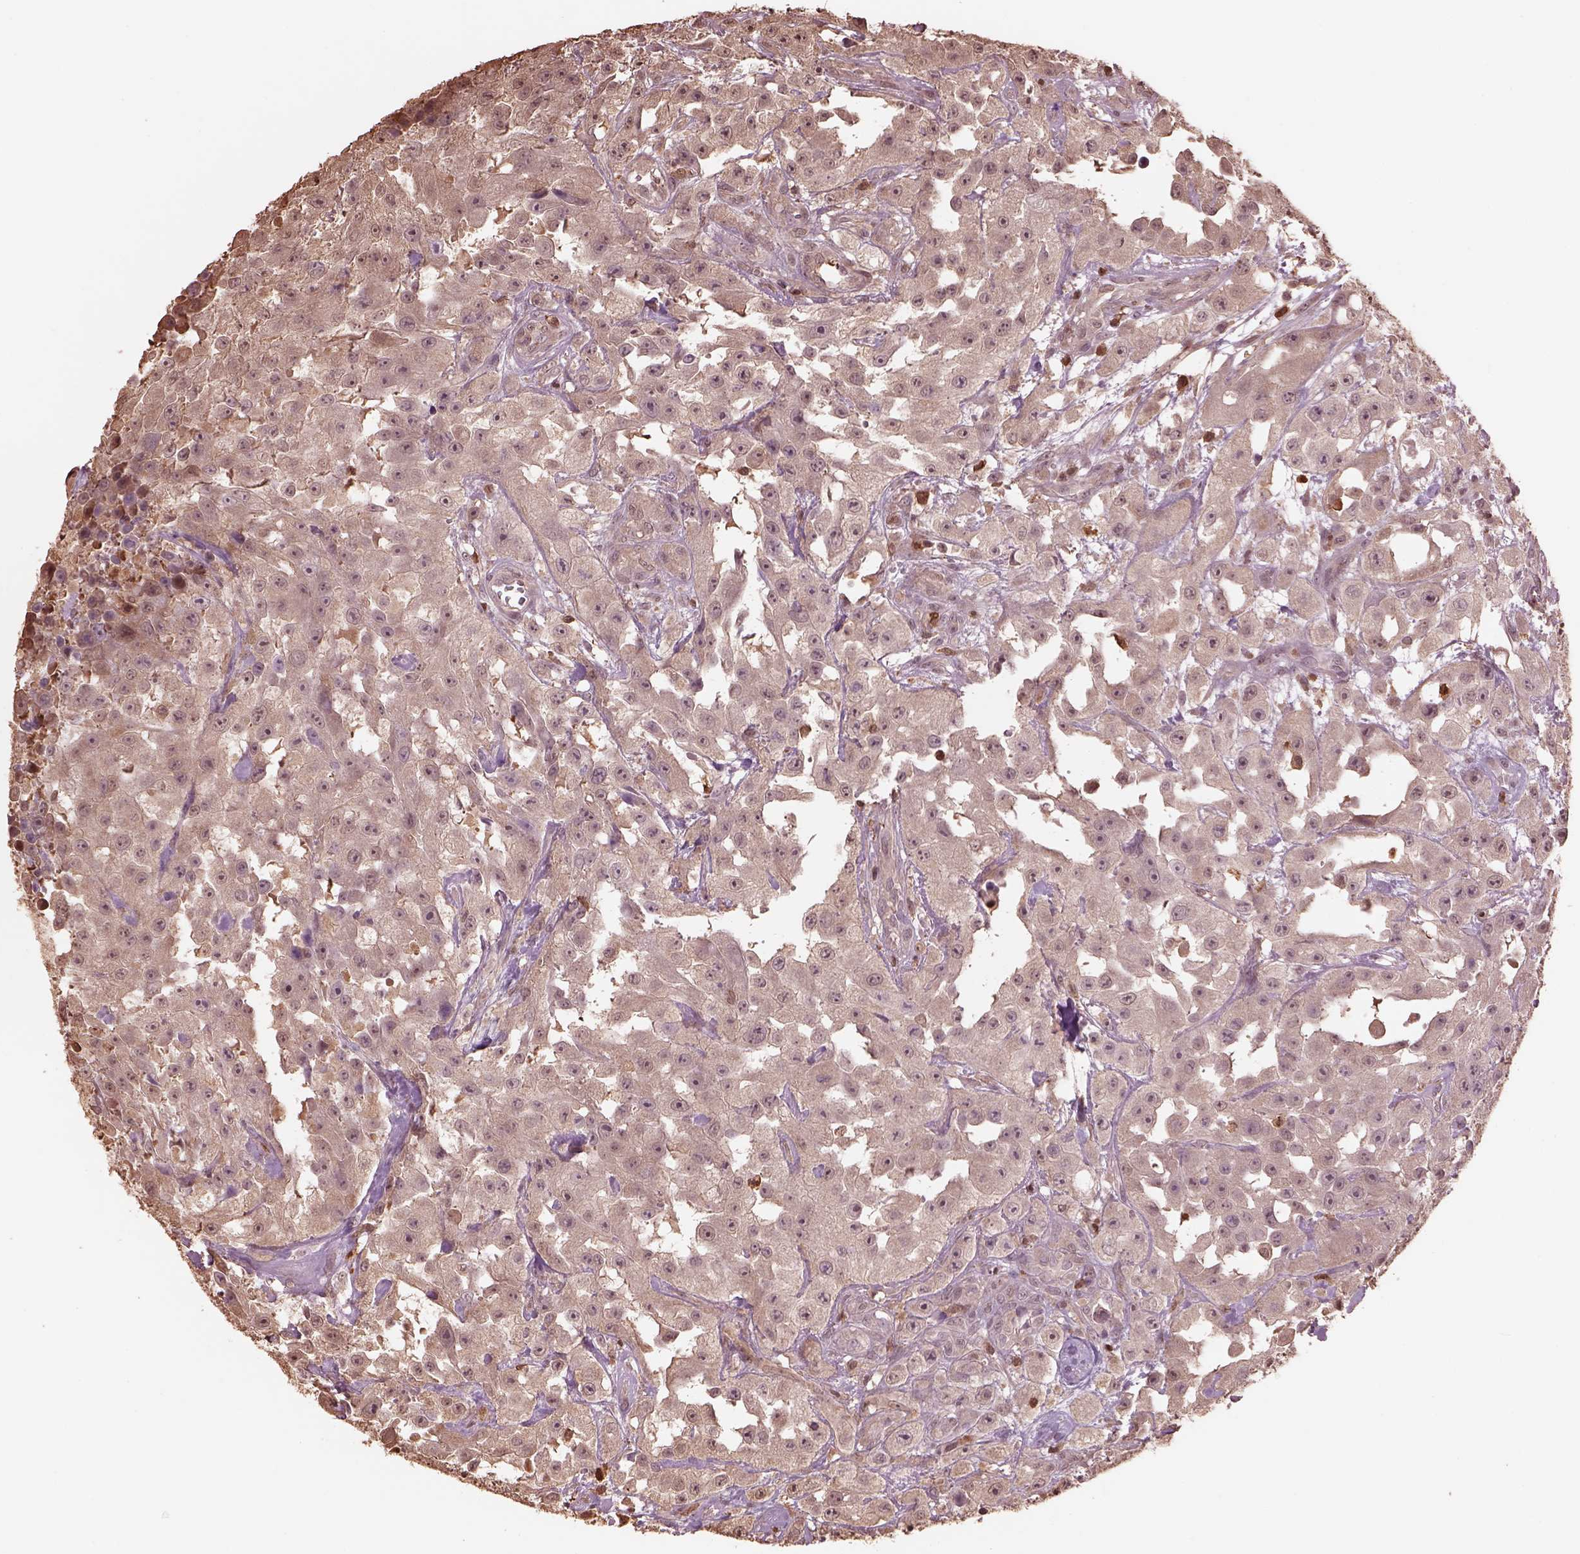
{"staining": {"intensity": "weak", "quantity": ">75%", "location": "cytoplasmic/membranous"}, "tissue": "urothelial cancer", "cell_type": "Tumor cells", "image_type": "cancer", "snomed": [{"axis": "morphology", "description": "Urothelial carcinoma, High grade"}, {"axis": "topography", "description": "Urinary bladder"}], "caption": "Brown immunohistochemical staining in urothelial carcinoma (high-grade) exhibits weak cytoplasmic/membranous staining in about >75% of tumor cells. The staining was performed using DAB (3,3'-diaminobenzidine) to visualize the protein expression in brown, while the nuclei were stained in blue with hematoxylin (Magnification: 20x).", "gene": "IL31RA", "patient": {"sex": "male", "age": 79}}